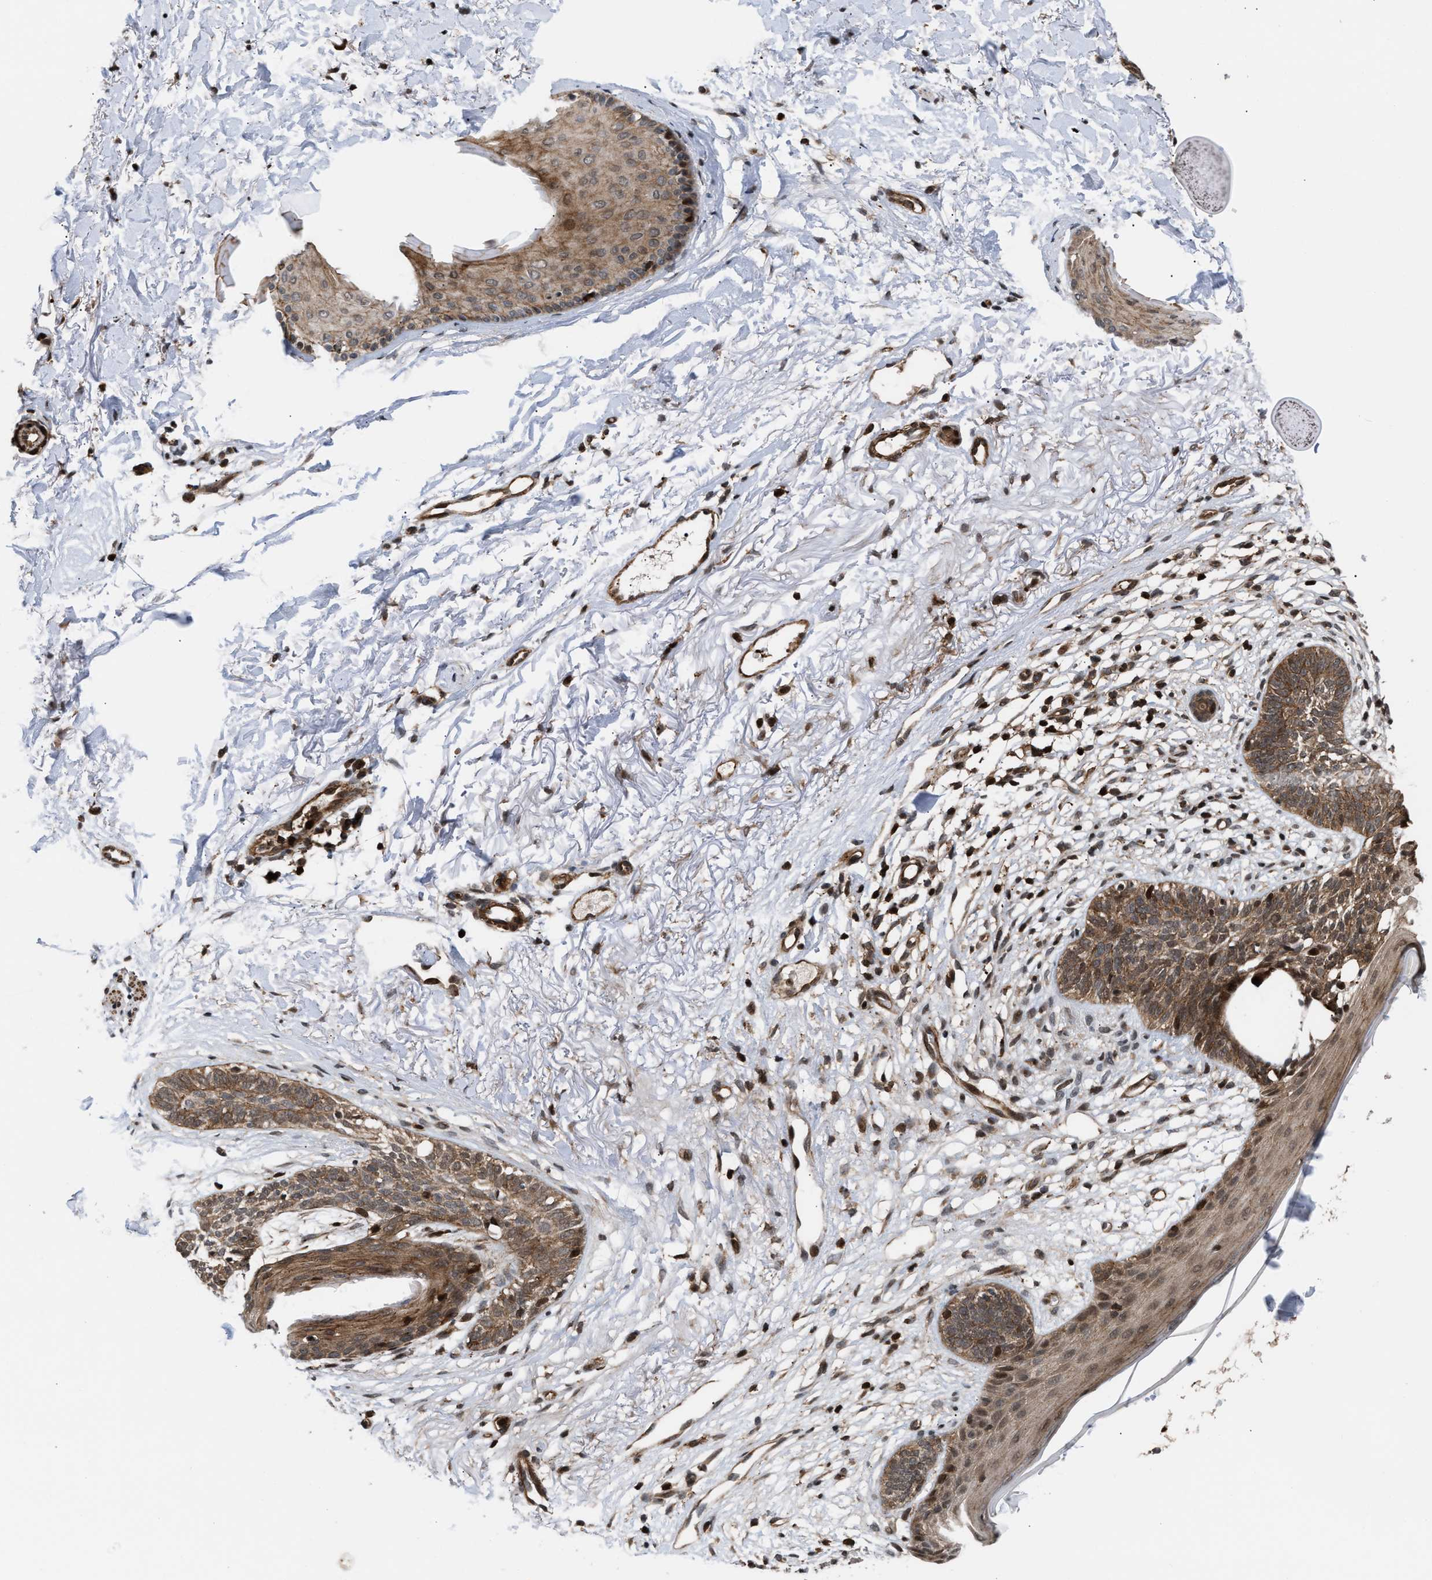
{"staining": {"intensity": "moderate", "quantity": ">75%", "location": "cytoplasmic/membranous,nuclear"}, "tissue": "skin cancer", "cell_type": "Tumor cells", "image_type": "cancer", "snomed": [{"axis": "morphology", "description": "Basal cell carcinoma"}, {"axis": "topography", "description": "Skin"}], "caption": "A micrograph of human skin basal cell carcinoma stained for a protein exhibits moderate cytoplasmic/membranous and nuclear brown staining in tumor cells. (DAB (3,3'-diaminobenzidine) IHC with brightfield microscopy, high magnification).", "gene": "STAU2", "patient": {"sex": "female", "age": 70}}